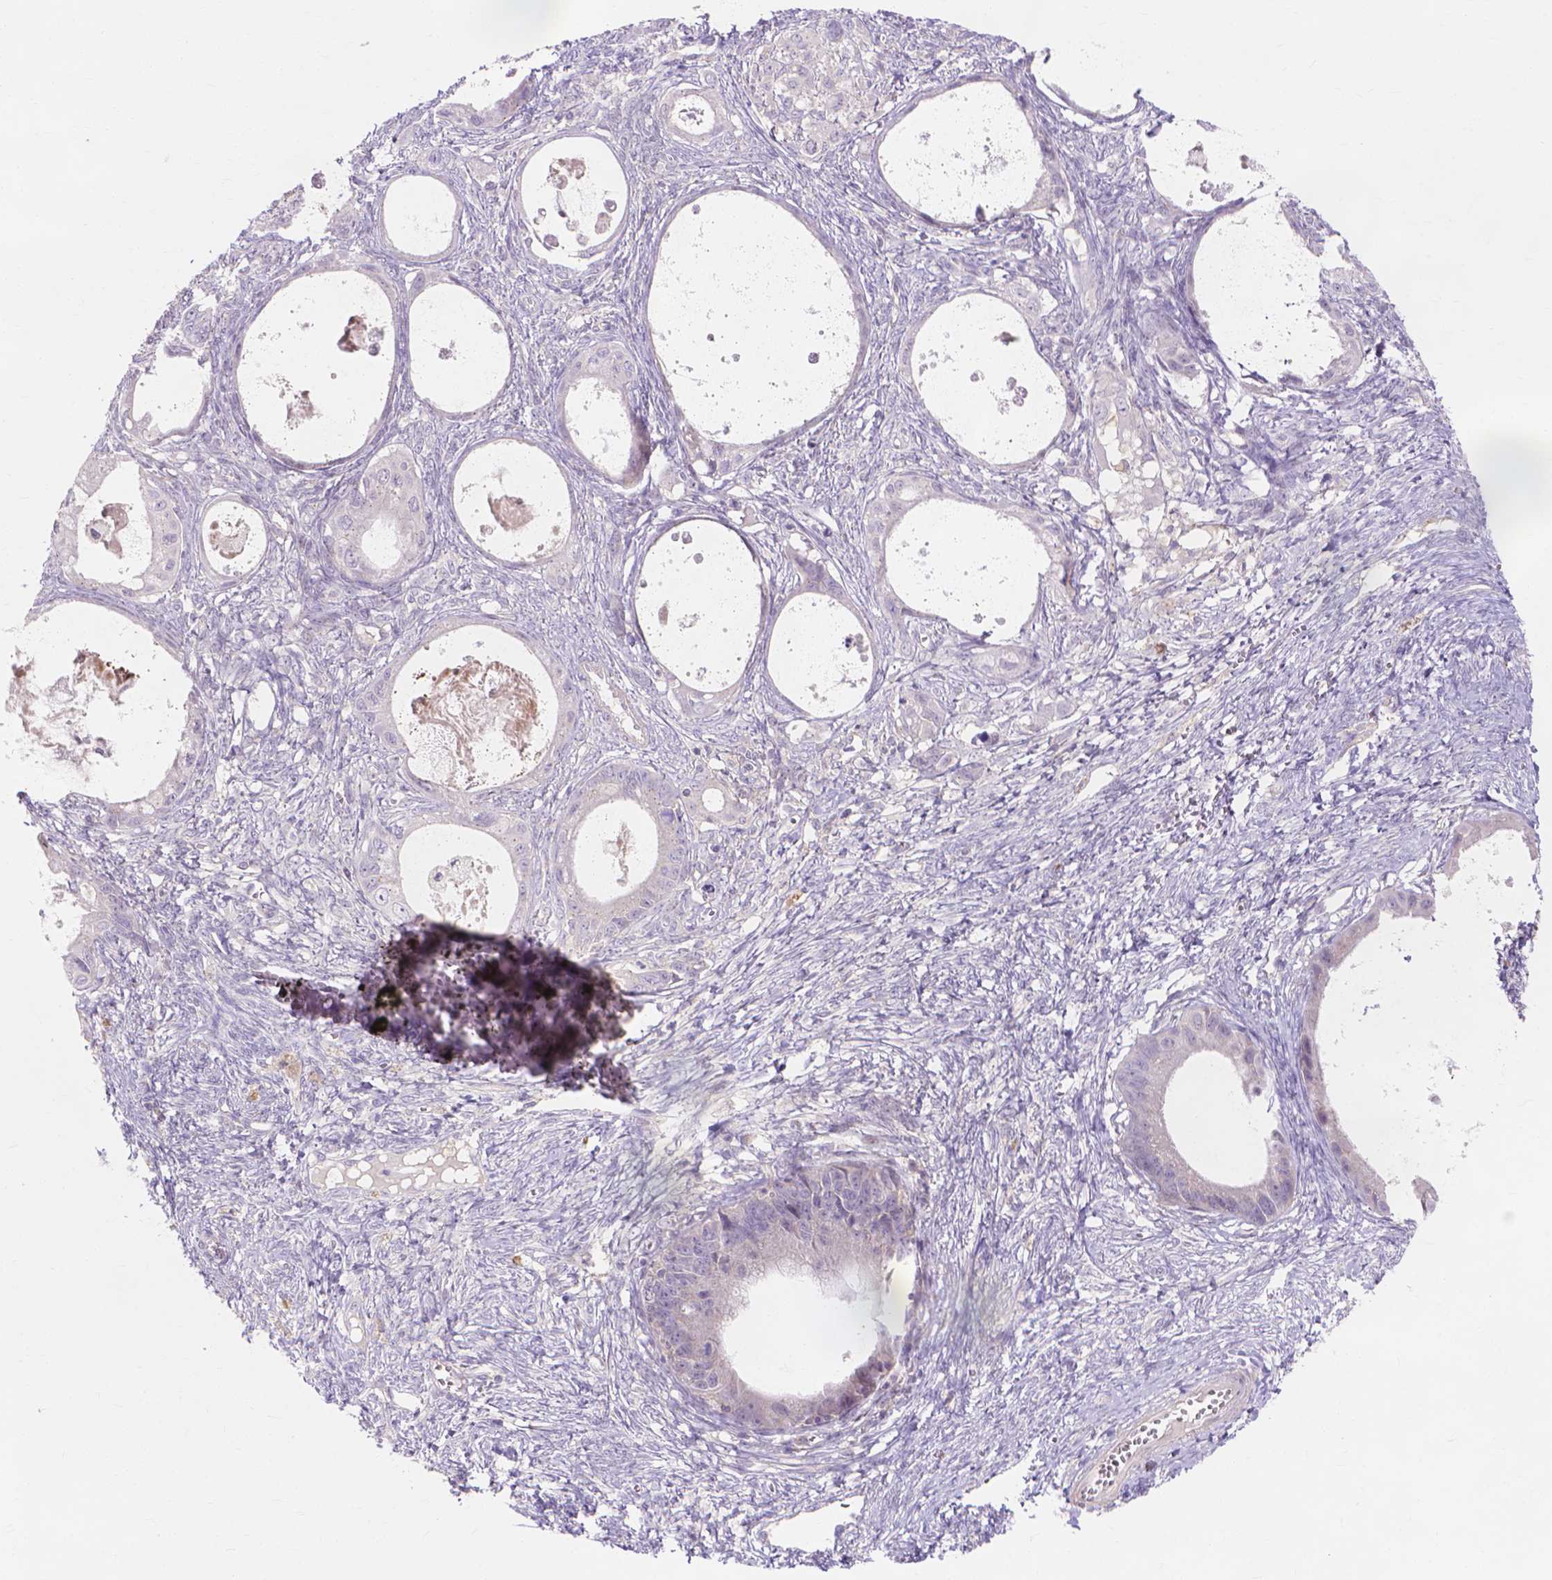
{"staining": {"intensity": "negative", "quantity": "none", "location": "none"}, "tissue": "ovarian cancer", "cell_type": "Tumor cells", "image_type": "cancer", "snomed": [{"axis": "morphology", "description": "Cystadenocarcinoma, mucinous, NOS"}, {"axis": "topography", "description": "Ovary"}], "caption": "Protein analysis of ovarian mucinous cystadenocarcinoma shows no significant staining in tumor cells.", "gene": "PRDM13", "patient": {"sex": "female", "age": 64}}